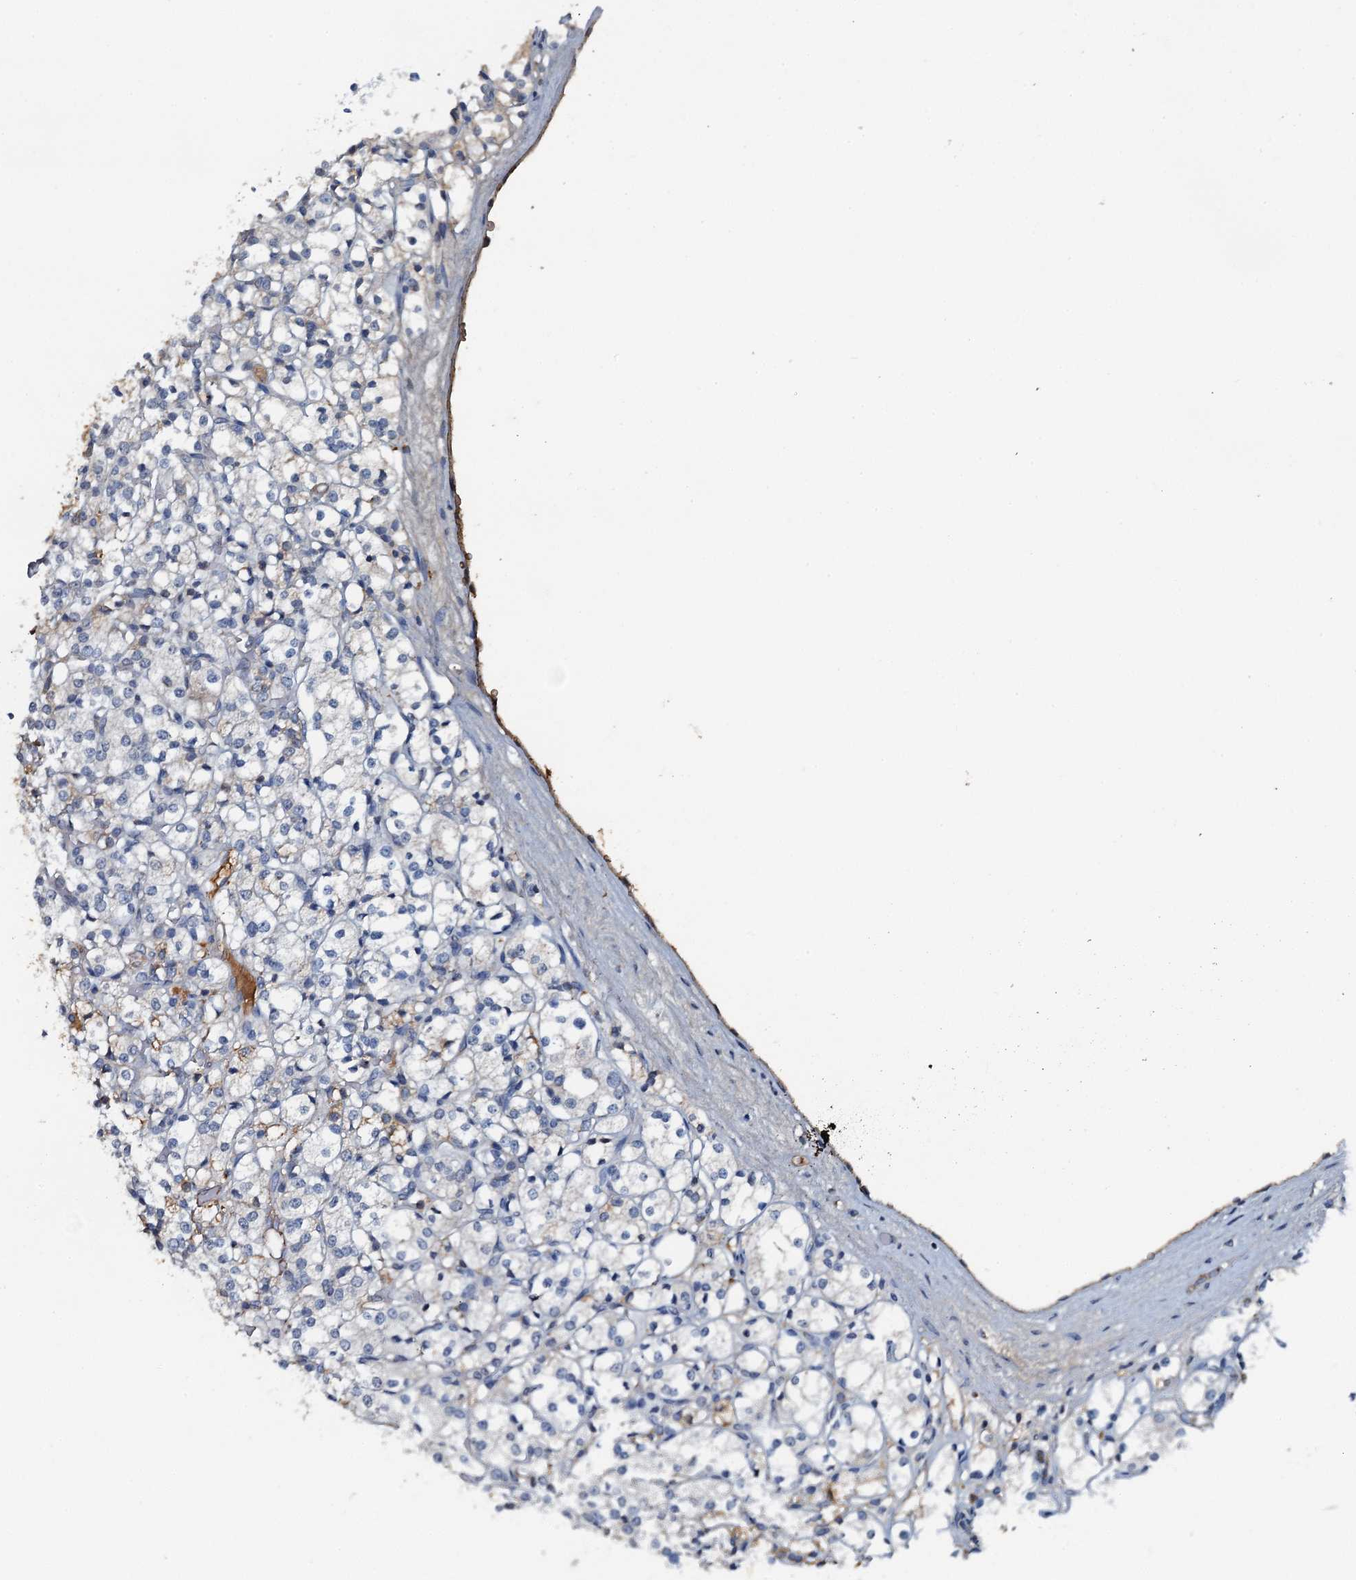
{"staining": {"intensity": "negative", "quantity": "none", "location": "none"}, "tissue": "renal cancer", "cell_type": "Tumor cells", "image_type": "cancer", "snomed": [{"axis": "morphology", "description": "Adenocarcinoma, NOS"}, {"axis": "topography", "description": "Kidney"}], "caption": "This is an immunohistochemistry image of renal cancer. There is no positivity in tumor cells.", "gene": "LSM14B", "patient": {"sex": "male", "age": 77}}